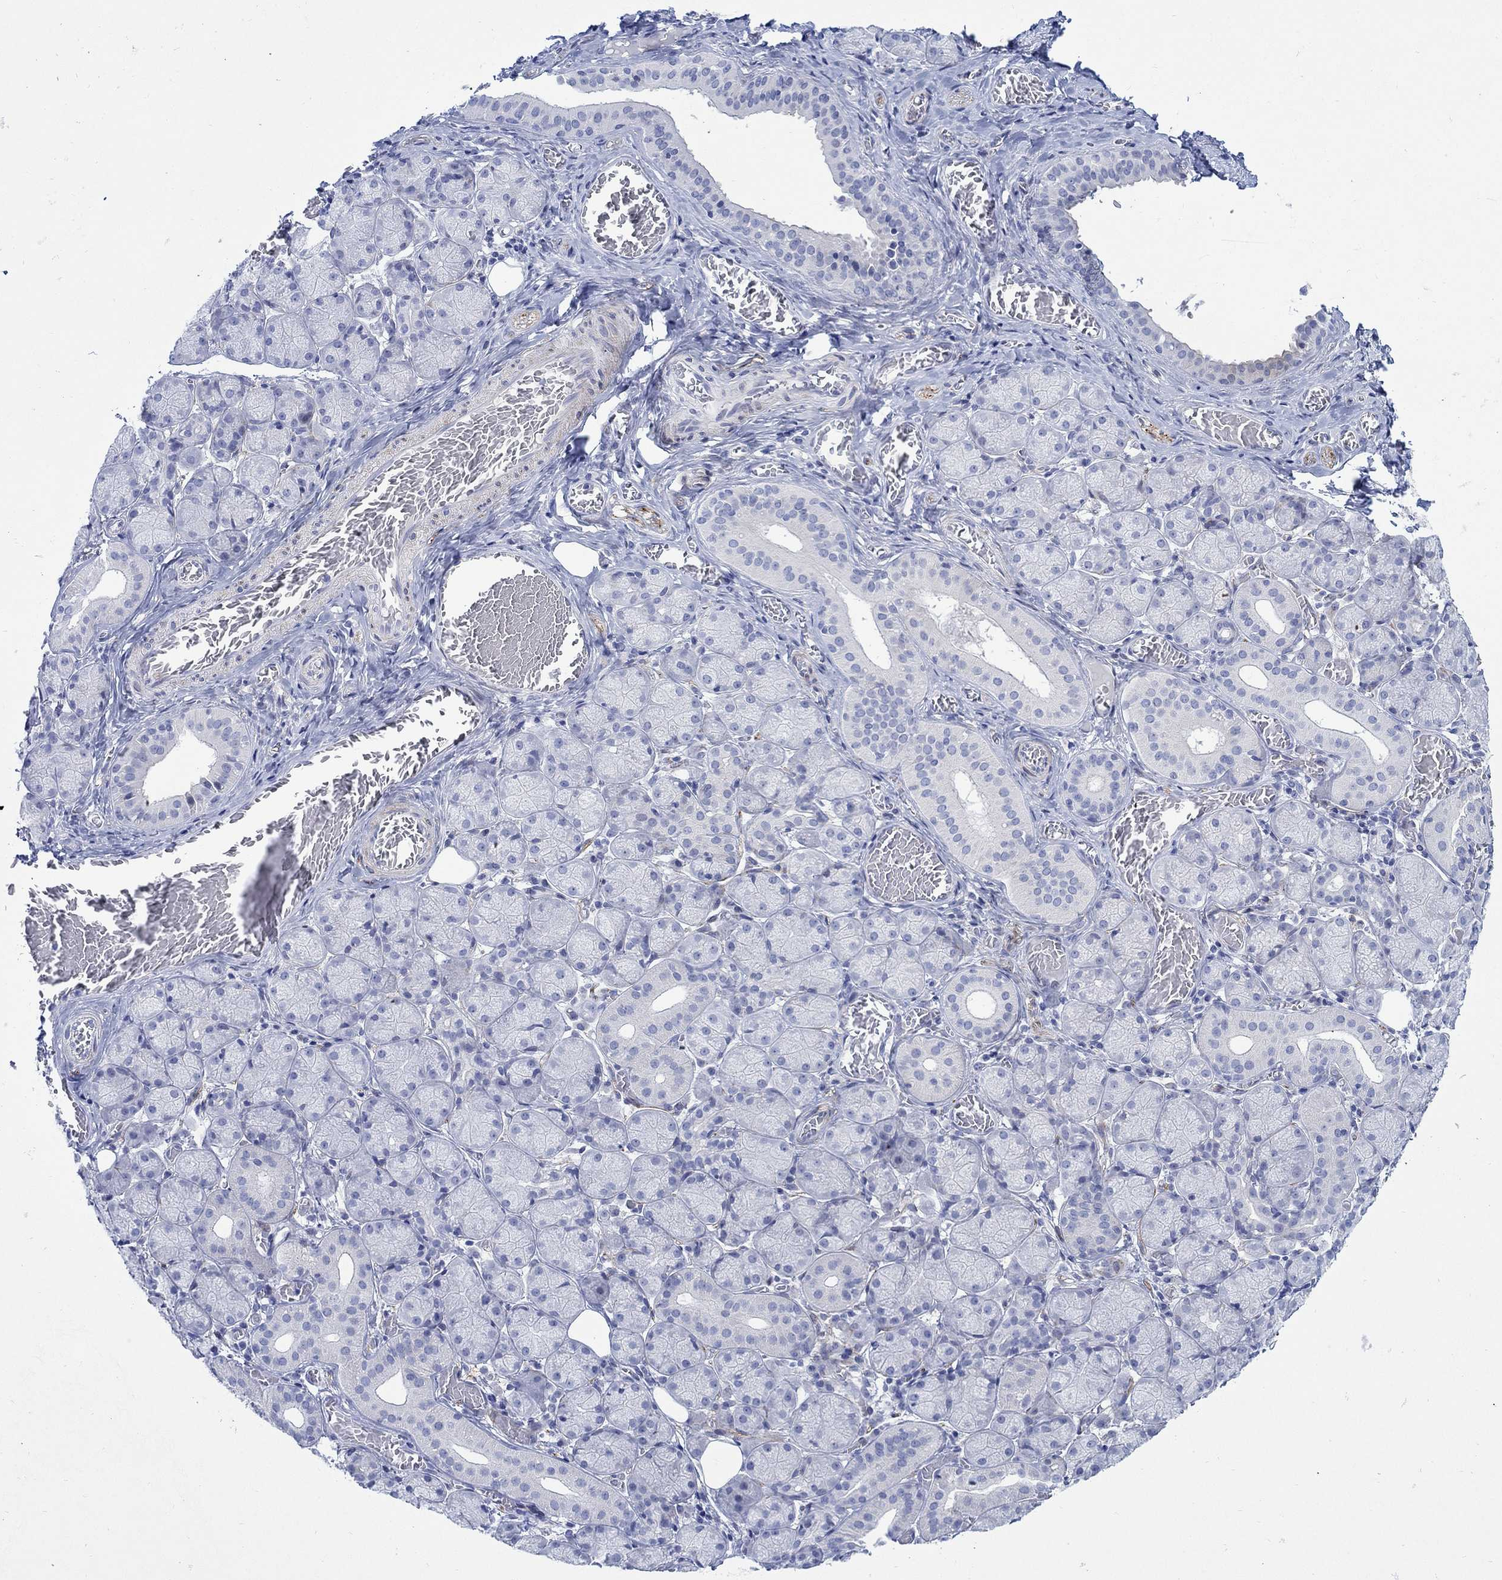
{"staining": {"intensity": "negative", "quantity": "none", "location": "none"}, "tissue": "salivary gland", "cell_type": "Glandular cells", "image_type": "normal", "snomed": [{"axis": "morphology", "description": "Normal tissue, NOS"}, {"axis": "topography", "description": "Salivary gland"}, {"axis": "topography", "description": "Peripheral nerve tissue"}], "caption": "Immunohistochemistry (IHC) histopathology image of benign salivary gland stained for a protein (brown), which exhibits no expression in glandular cells. (Immunohistochemistry, brightfield microscopy, high magnification).", "gene": "KSR2", "patient": {"sex": "female", "age": 24}}